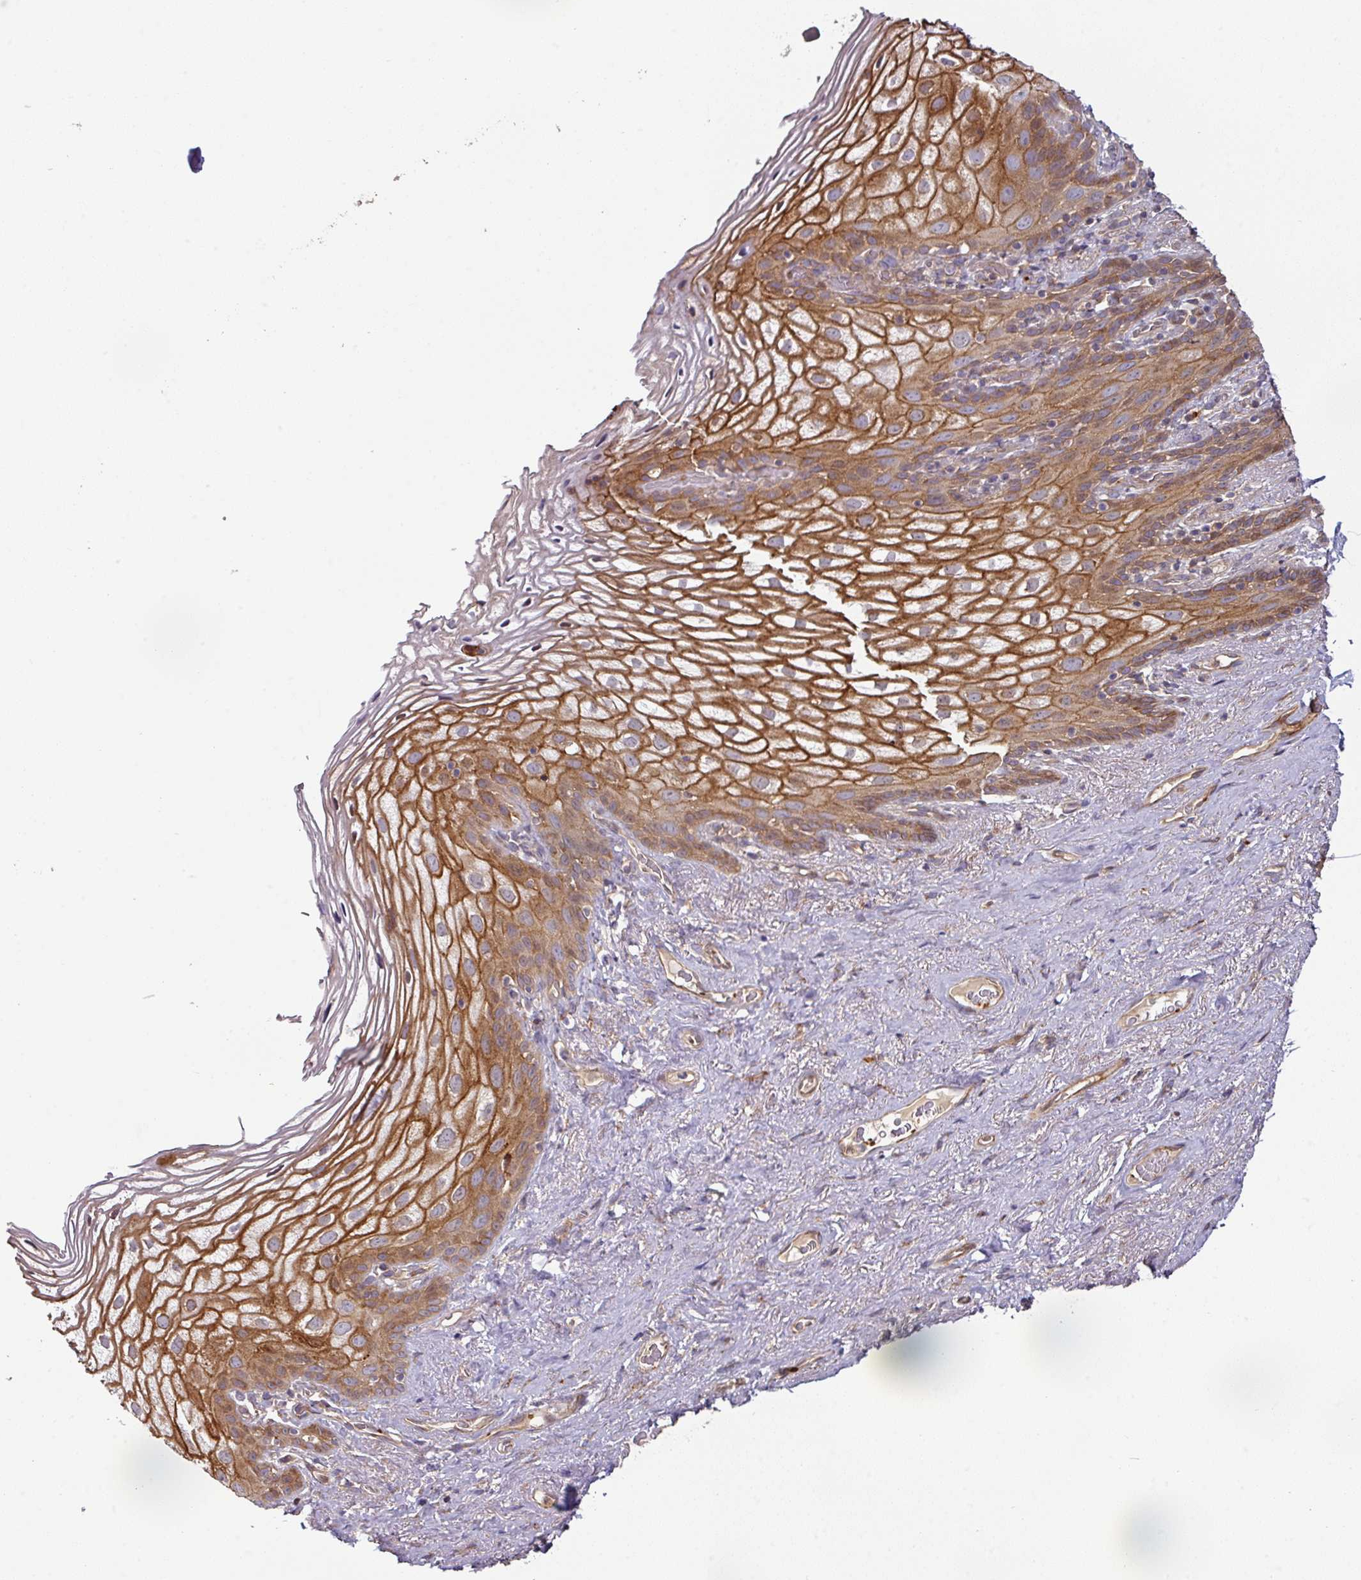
{"staining": {"intensity": "strong", "quantity": ">75%", "location": "cytoplasmic/membranous"}, "tissue": "vagina", "cell_type": "Squamous epithelial cells", "image_type": "normal", "snomed": [{"axis": "morphology", "description": "Normal tissue, NOS"}, {"axis": "topography", "description": "Vagina"}, {"axis": "topography", "description": "Peripheral nerve tissue"}], "caption": "Vagina stained for a protein shows strong cytoplasmic/membranous positivity in squamous epithelial cells. Using DAB (3,3'-diaminobenzidine) (brown) and hematoxylin (blue) stains, captured at high magnification using brightfield microscopy.", "gene": "CASP2", "patient": {"sex": "female", "age": 71}}